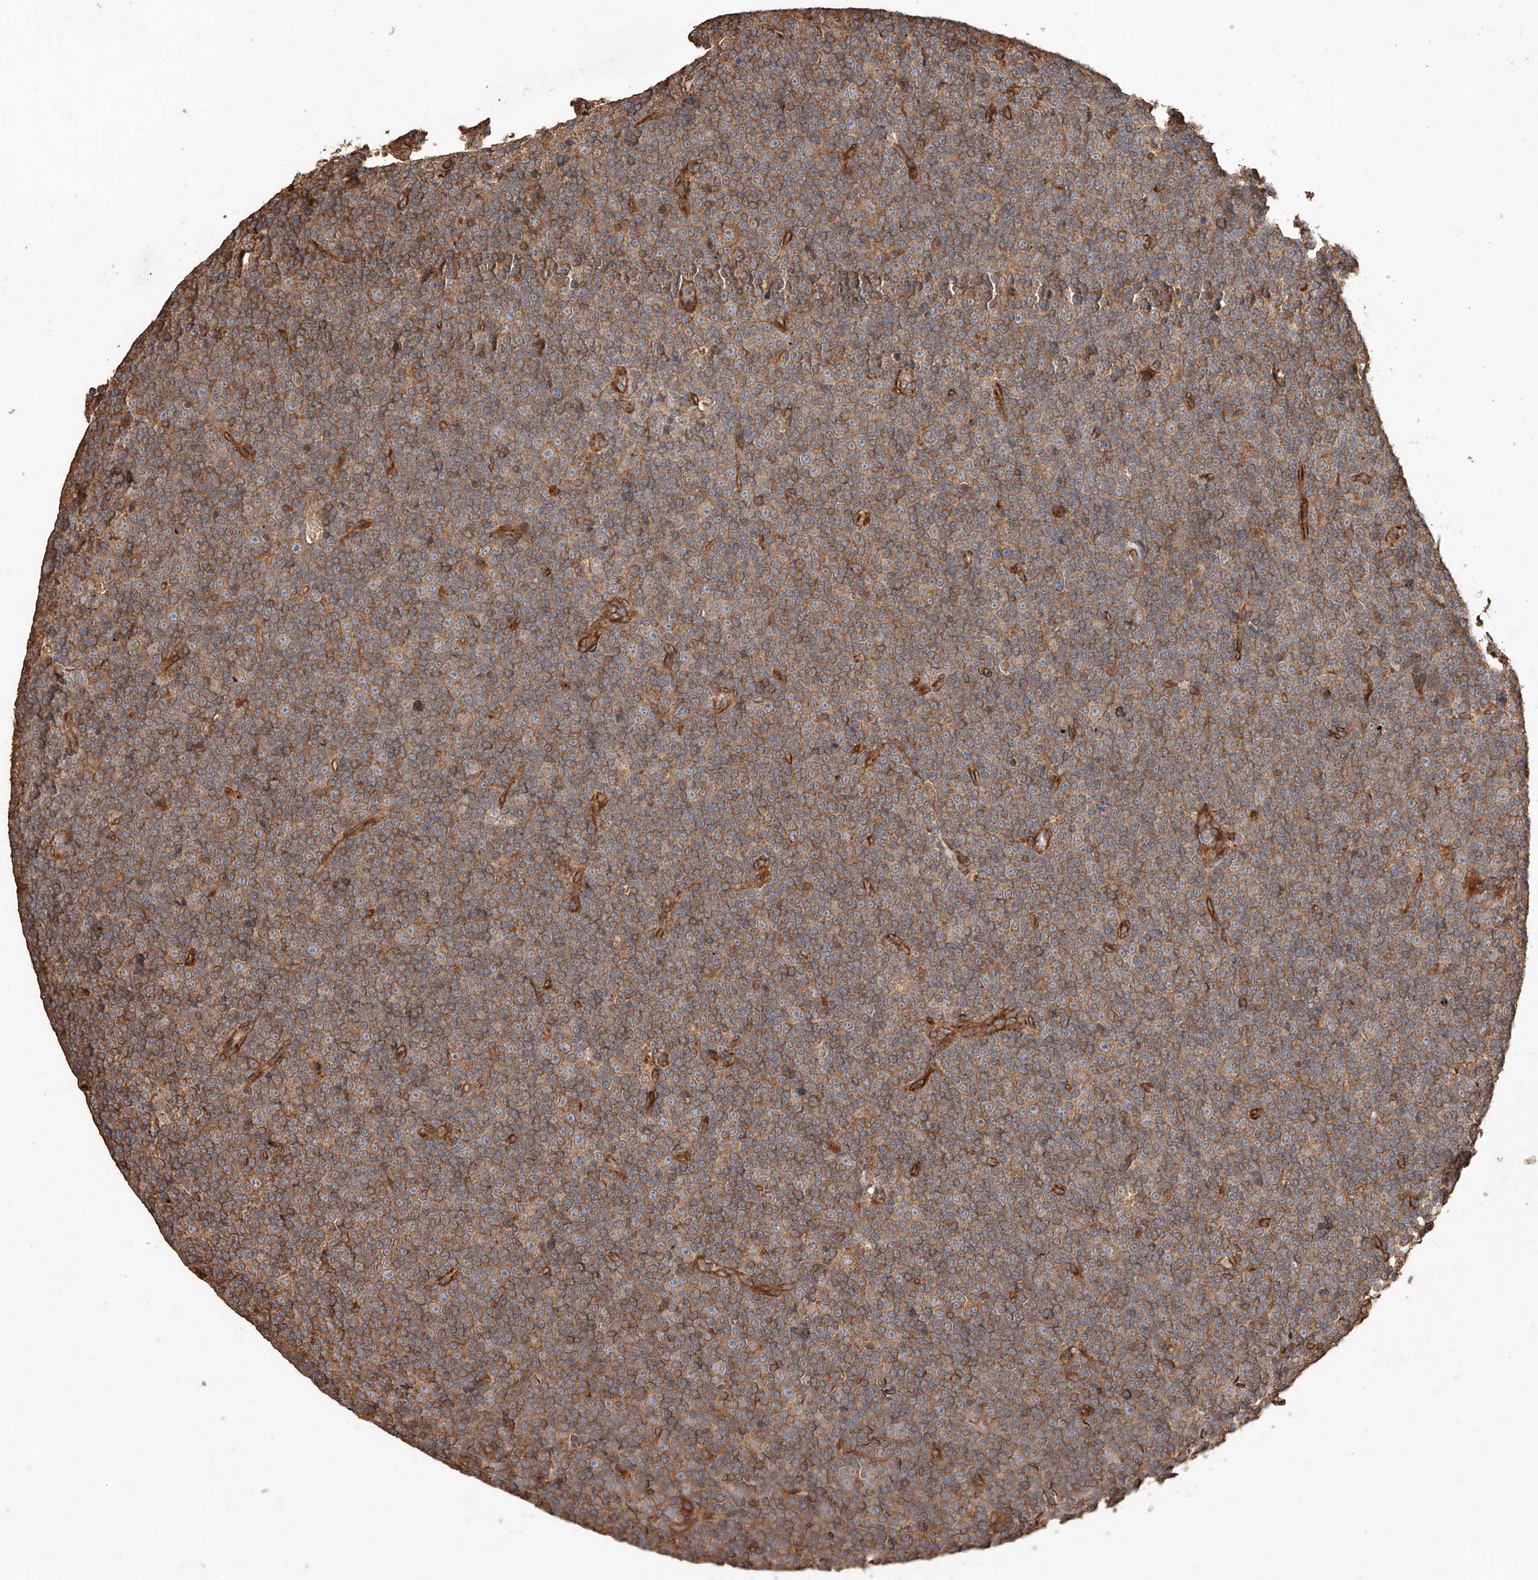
{"staining": {"intensity": "moderate", "quantity": "25%-75%", "location": "cytoplasmic/membranous"}, "tissue": "lymphoma", "cell_type": "Tumor cells", "image_type": "cancer", "snomed": [{"axis": "morphology", "description": "Malignant lymphoma, non-Hodgkin's type, Low grade"}, {"axis": "topography", "description": "Lymph node"}], "caption": "A brown stain highlights moderate cytoplasmic/membranous expression of a protein in human lymphoma tumor cells. The staining was performed using DAB, with brown indicating positive protein expression. Nuclei are stained blue with hematoxylin.", "gene": "GHDC", "patient": {"sex": "female", "age": 67}}